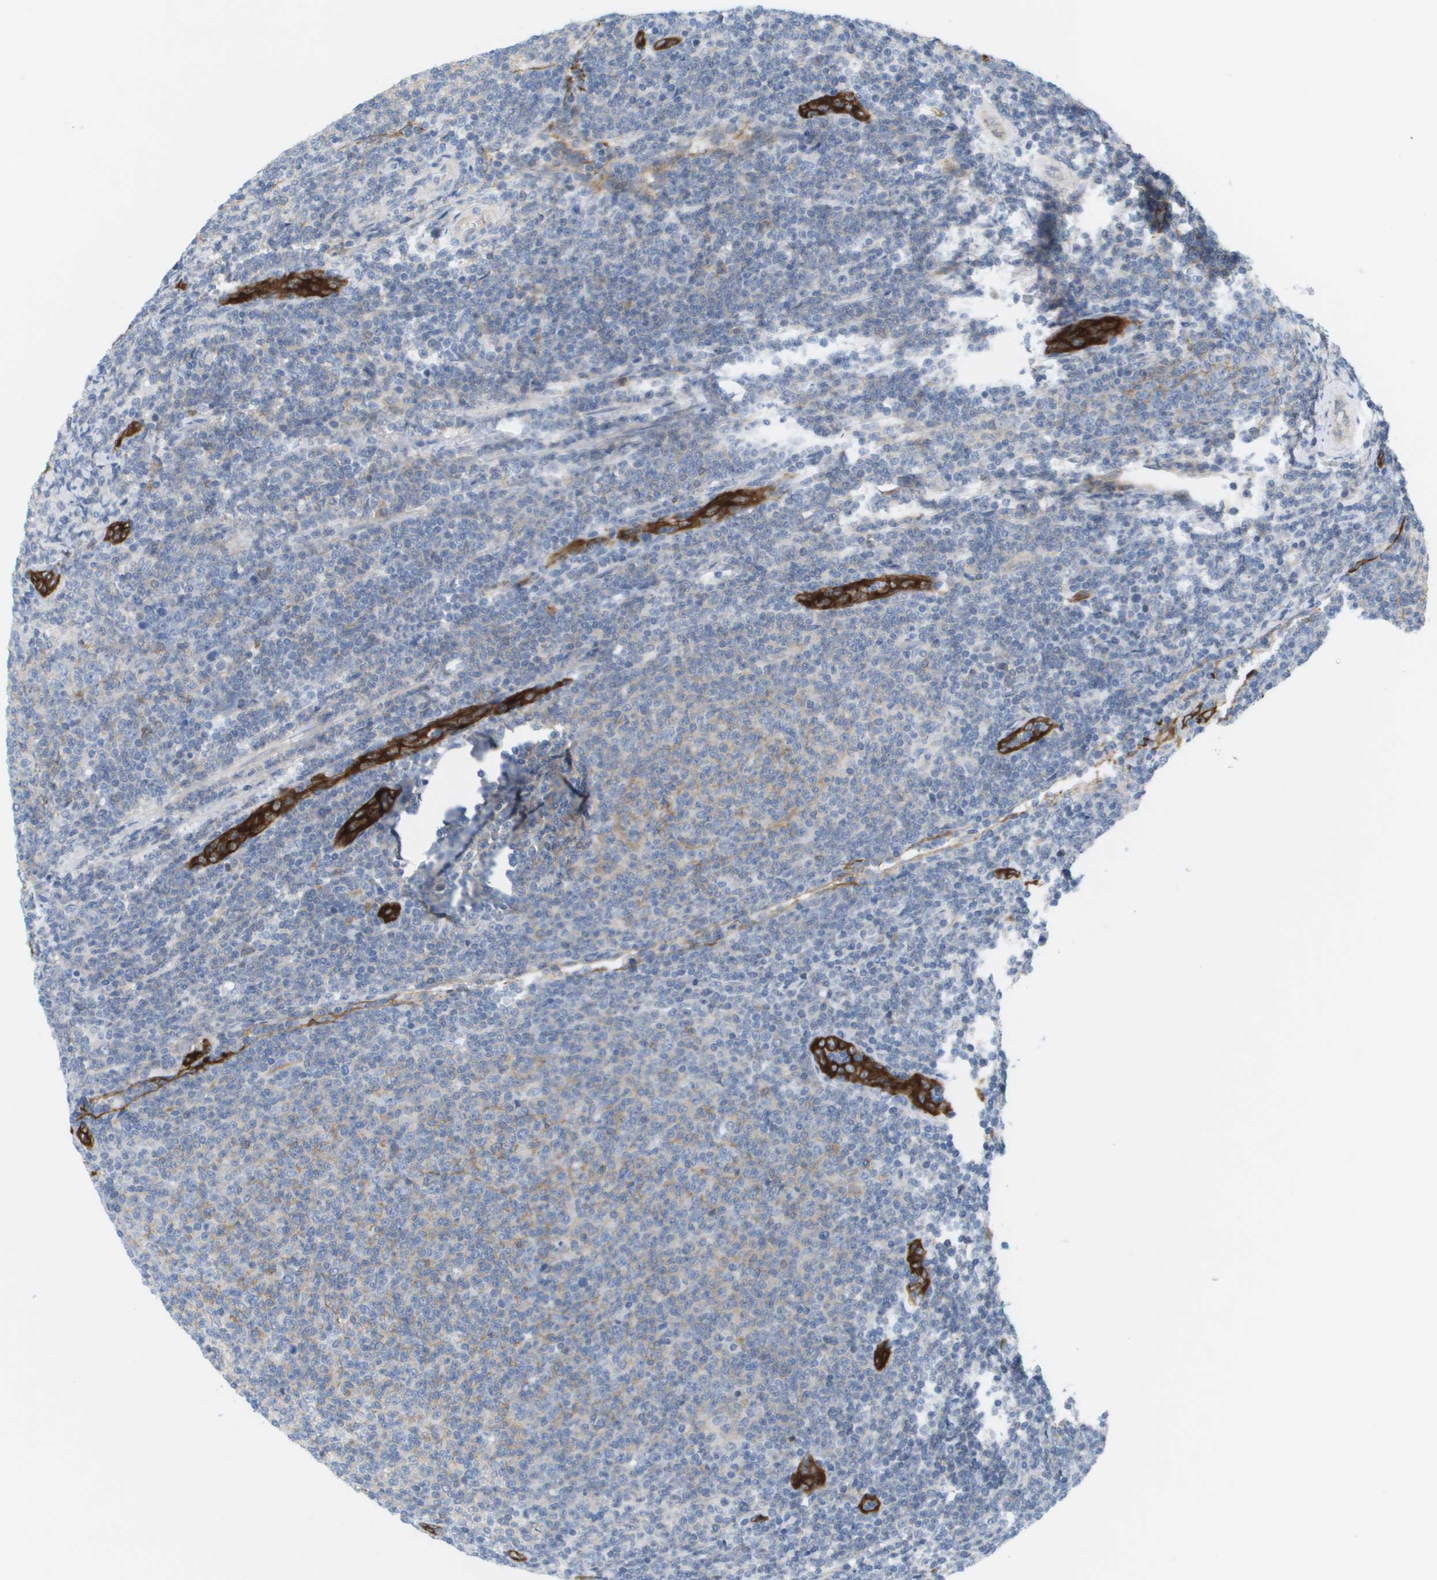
{"staining": {"intensity": "weak", "quantity": "25%-75%", "location": "cytoplasmic/membranous"}, "tissue": "lymphoma", "cell_type": "Tumor cells", "image_type": "cancer", "snomed": [{"axis": "morphology", "description": "Malignant lymphoma, non-Hodgkin's type, Low grade"}, {"axis": "topography", "description": "Lymph node"}], "caption": "Lymphoma stained for a protein demonstrates weak cytoplasmic/membranous positivity in tumor cells.", "gene": "MARCHF8", "patient": {"sex": "male", "age": 66}}